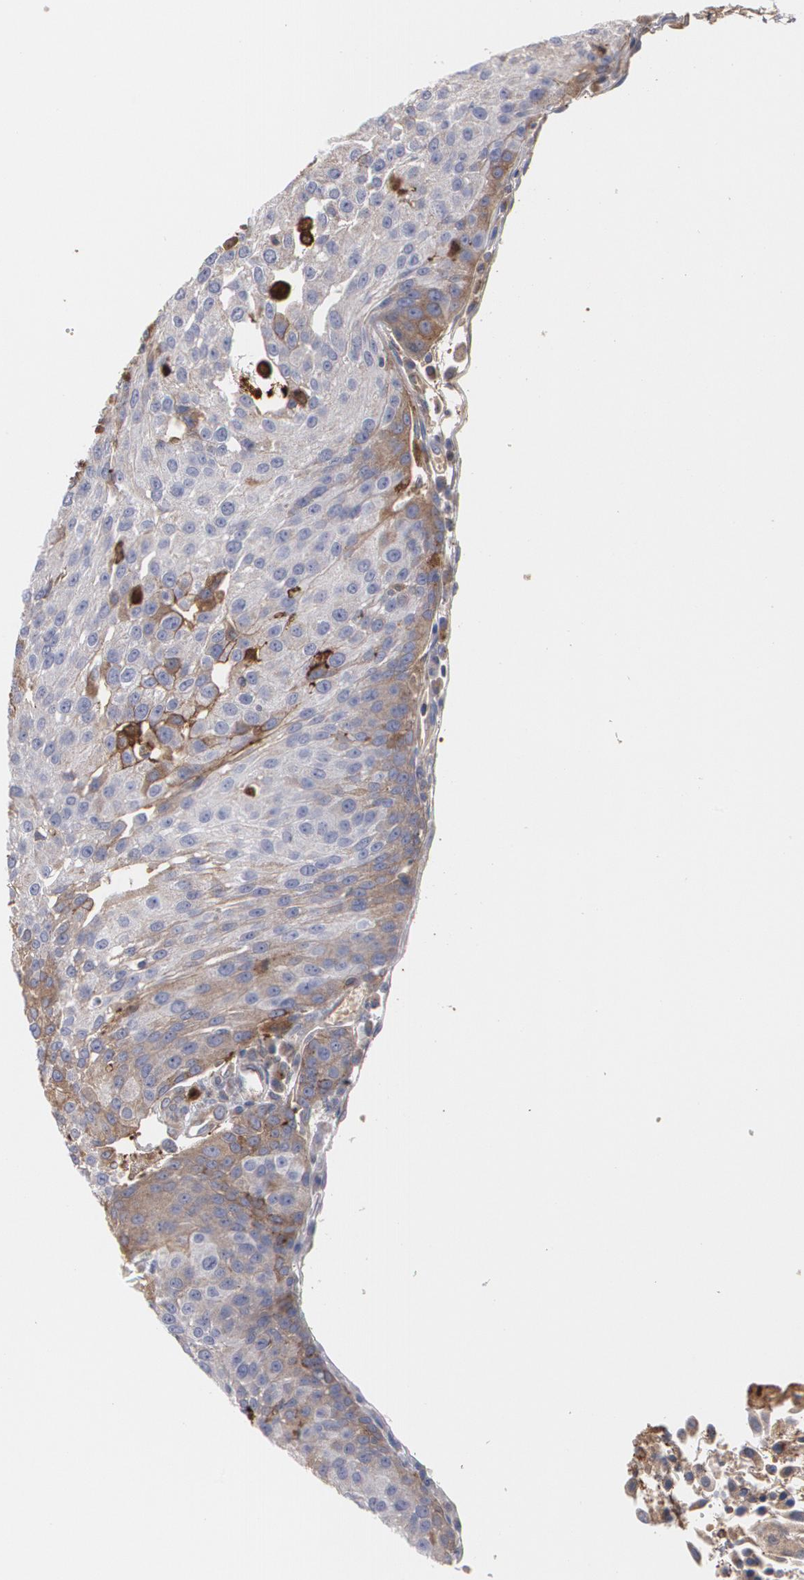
{"staining": {"intensity": "moderate", "quantity": "25%-75%", "location": "cytoplasmic/membranous"}, "tissue": "urothelial cancer", "cell_type": "Tumor cells", "image_type": "cancer", "snomed": [{"axis": "morphology", "description": "Urothelial carcinoma, High grade"}, {"axis": "topography", "description": "Urinary bladder"}], "caption": "Tumor cells display medium levels of moderate cytoplasmic/membranous expression in about 25%-75% of cells in human high-grade urothelial carcinoma. Using DAB (brown) and hematoxylin (blue) stains, captured at high magnification using brightfield microscopy.", "gene": "ODC1", "patient": {"sex": "female", "age": 85}}